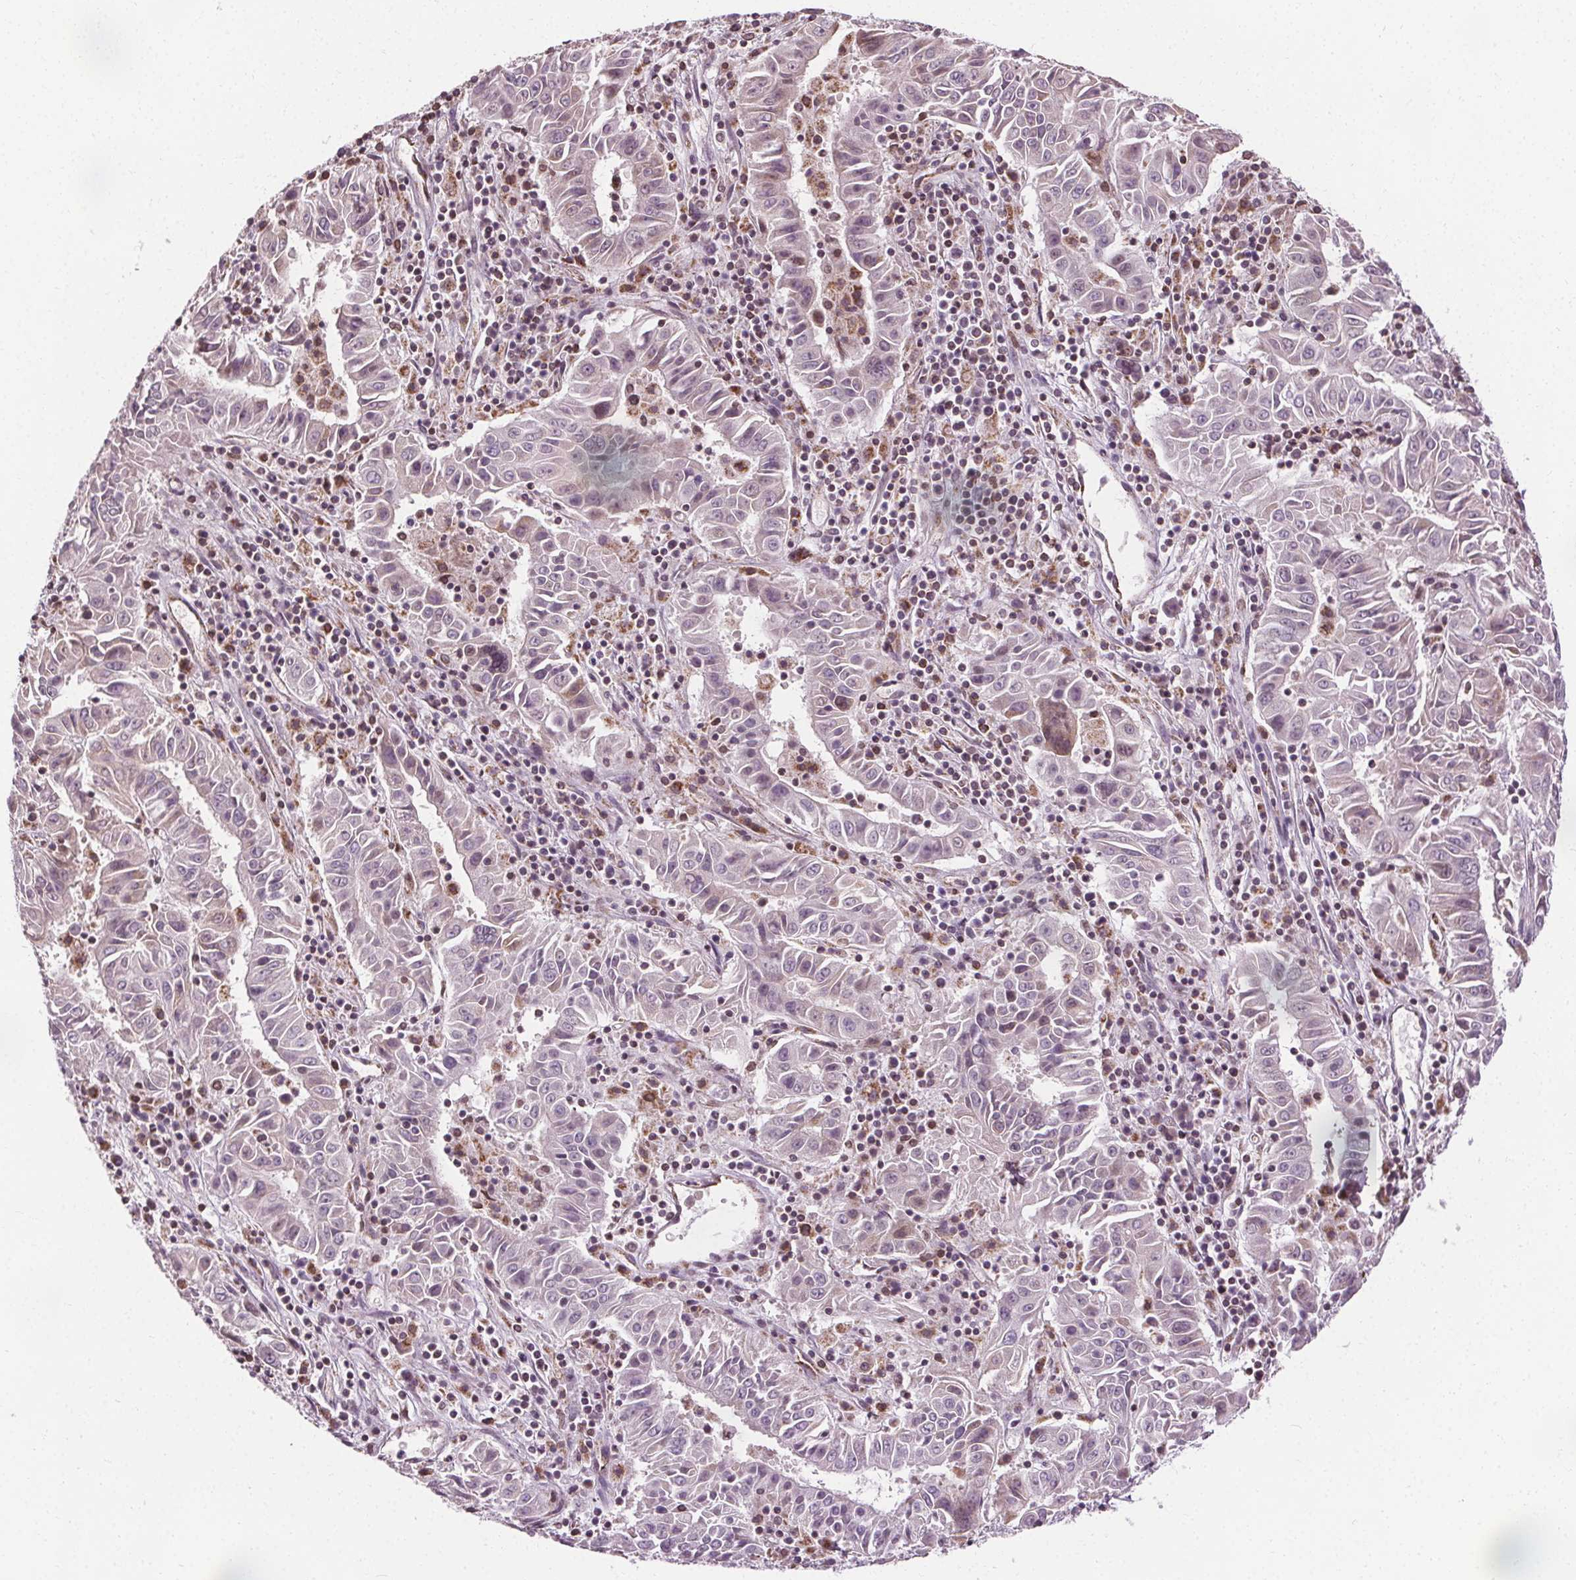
{"staining": {"intensity": "negative", "quantity": "none", "location": "none"}, "tissue": "pancreatic cancer", "cell_type": "Tumor cells", "image_type": "cancer", "snomed": [{"axis": "morphology", "description": "Adenocarcinoma, NOS"}, {"axis": "topography", "description": "Pancreas"}], "caption": "Tumor cells show no significant protein staining in pancreatic cancer.", "gene": "LFNG", "patient": {"sex": "male", "age": 63}}